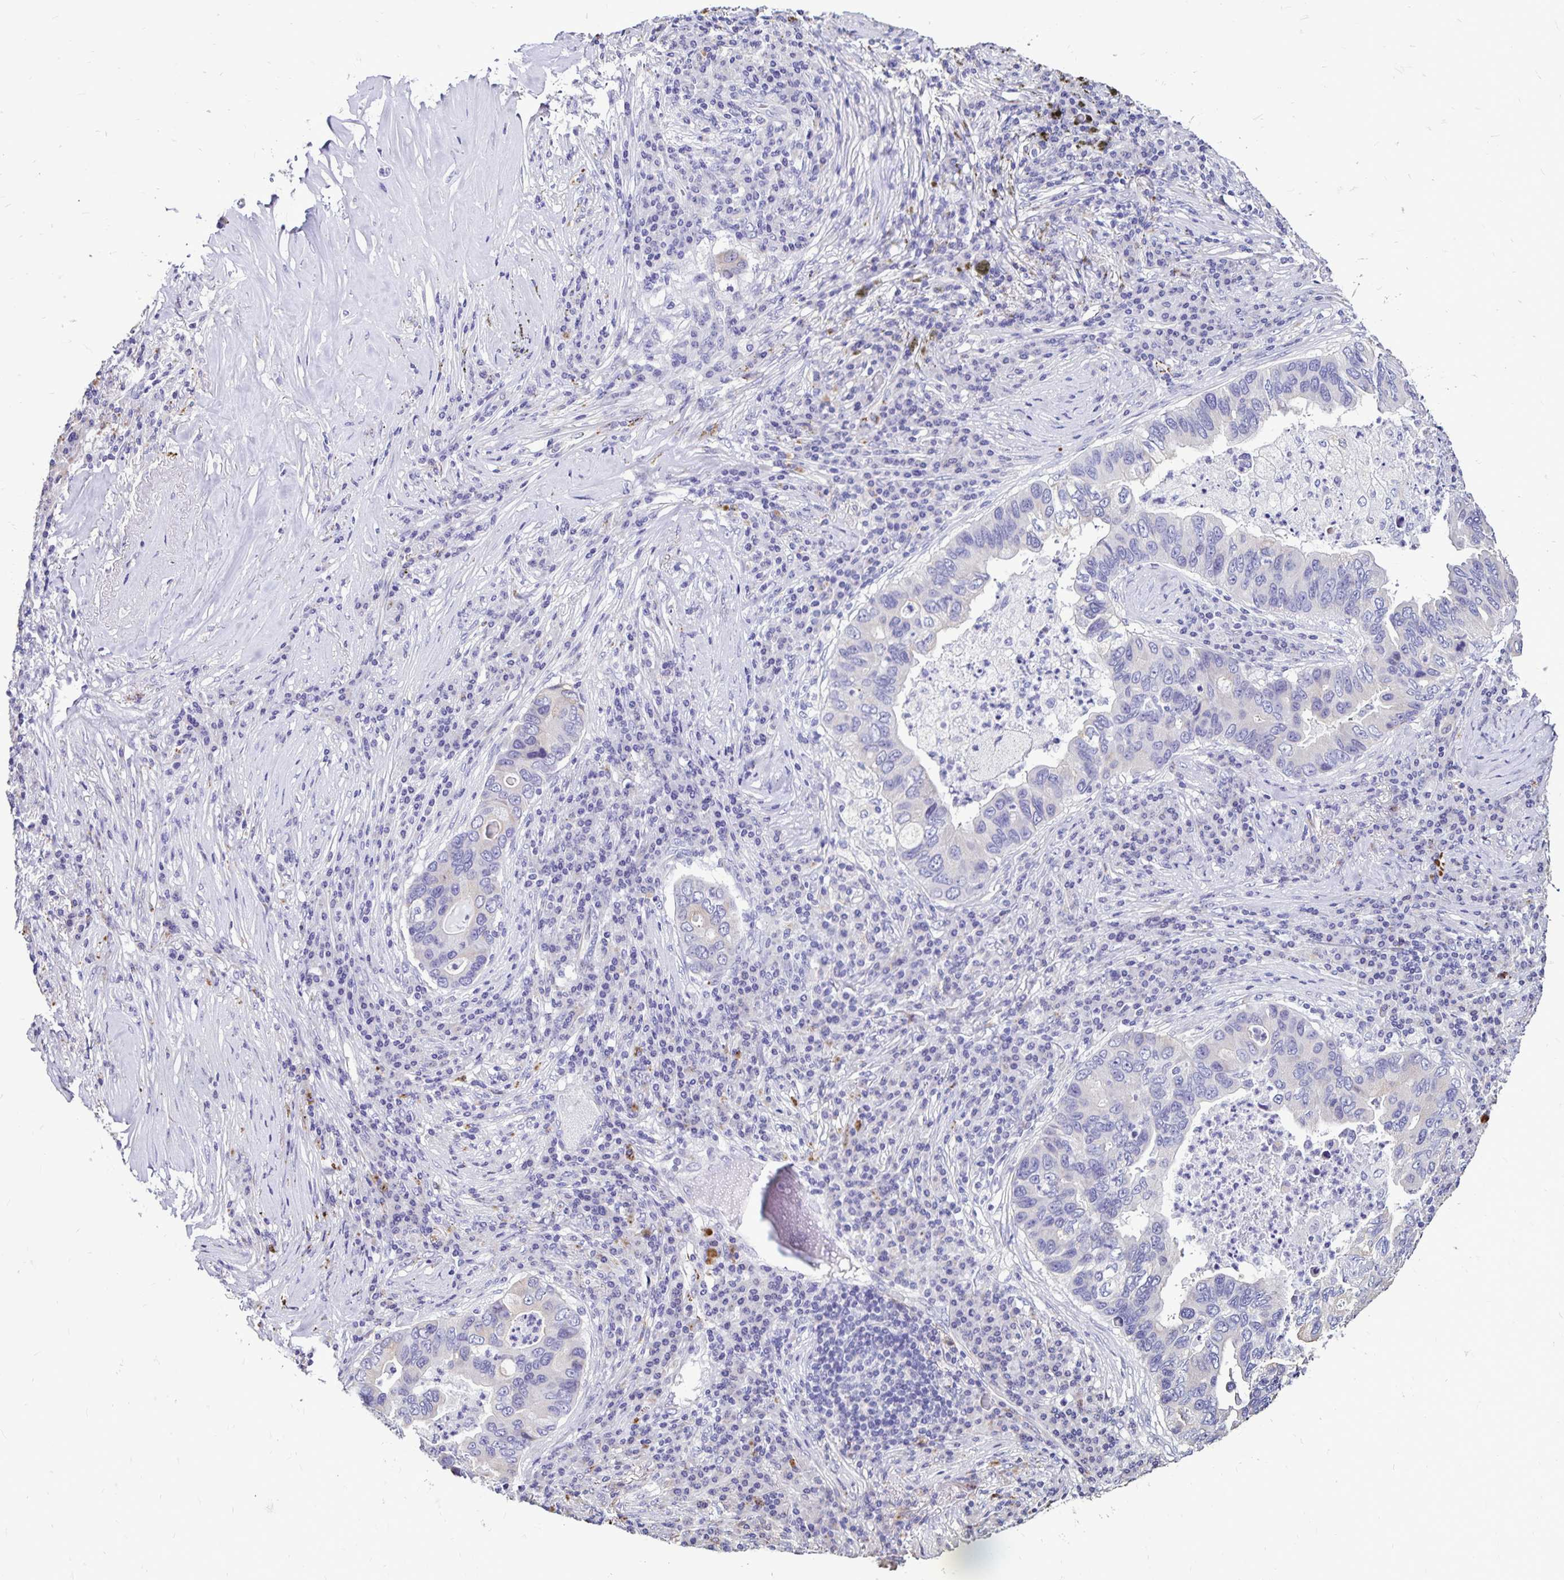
{"staining": {"intensity": "negative", "quantity": "none", "location": "none"}, "tissue": "lung cancer", "cell_type": "Tumor cells", "image_type": "cancer", "snomed": [{"axis": "morphology", "description": "Adenocarcinoma, NOS"}, {"axis": "morphology", "description": "Adenocarcinoma, metastatic, NOS"}, {"axis": "topography", "description": "Lymph node"}, {"axis": "topography", "description": "Lung"}], "caption": "A micrograph of lung metastatic adenocarcinoma stained for a protein demonstrates no brown staining in tumor cells. (Stains: DAB immunohistochemistry (IHC) with hematoxylin counter stain, Microscopy: brightfield microscopy at high magnification).", "gene": "EVPL", "patient": {"sex": "female", "age": 54}}